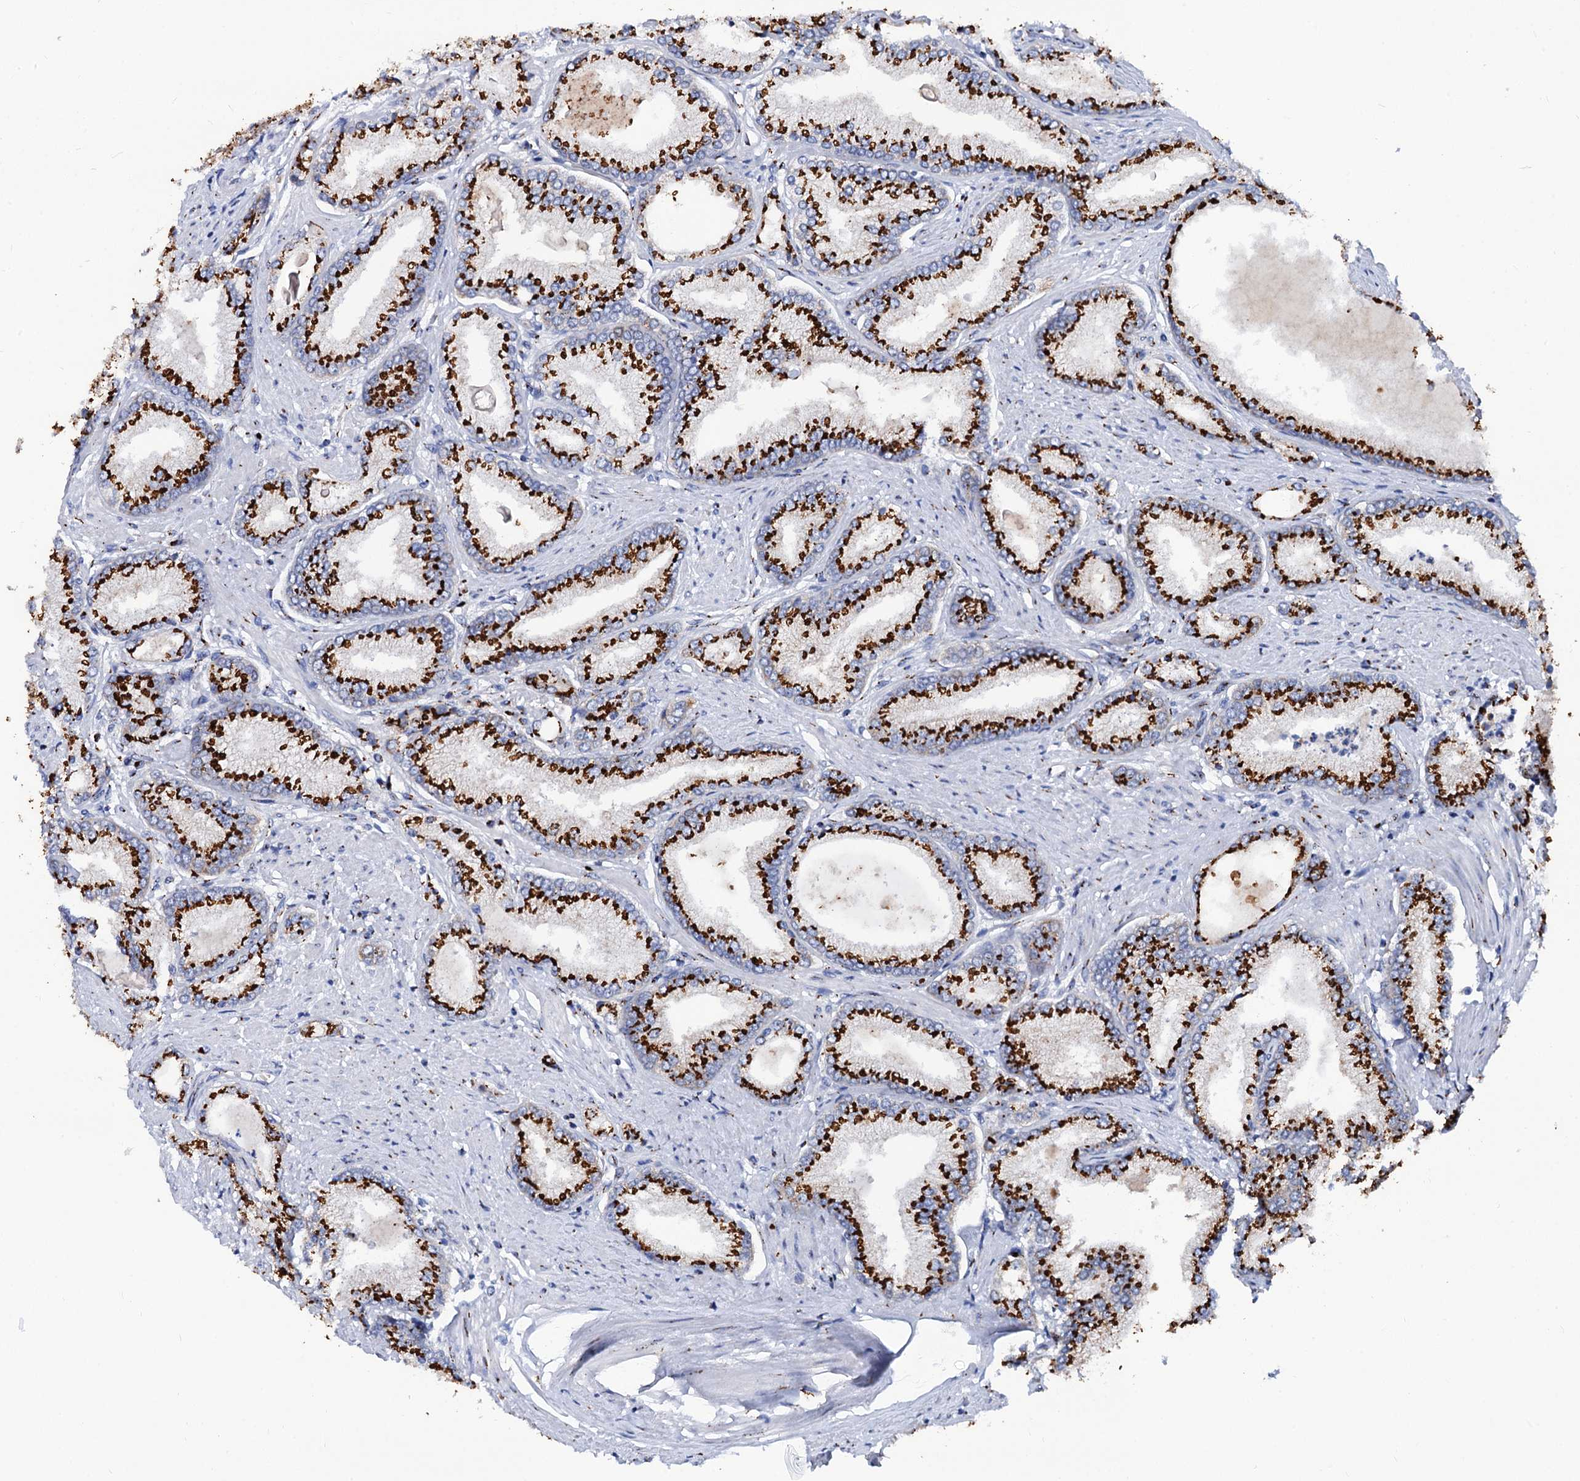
{"staining": {"intensity": "strong", "quantity": ">75%", "location": "cytoplasmic/membranous"}, "tissue": "prostate cancer", "cell_type": "Tumor cells", "image_type": "cancer", "snomed": [{"axis": "morphology", "description": "Adenocarcinoma, High grade"}, {"axis": "topography", "description": "Prostate"}], "caption": "The immunohistochemical stain shows strong cytoplasmic/membranous staining in tumor cells of prostate cancer tissue.", "gene": "TM9SF3", "patient": {"sex": "male", "age": 66}}